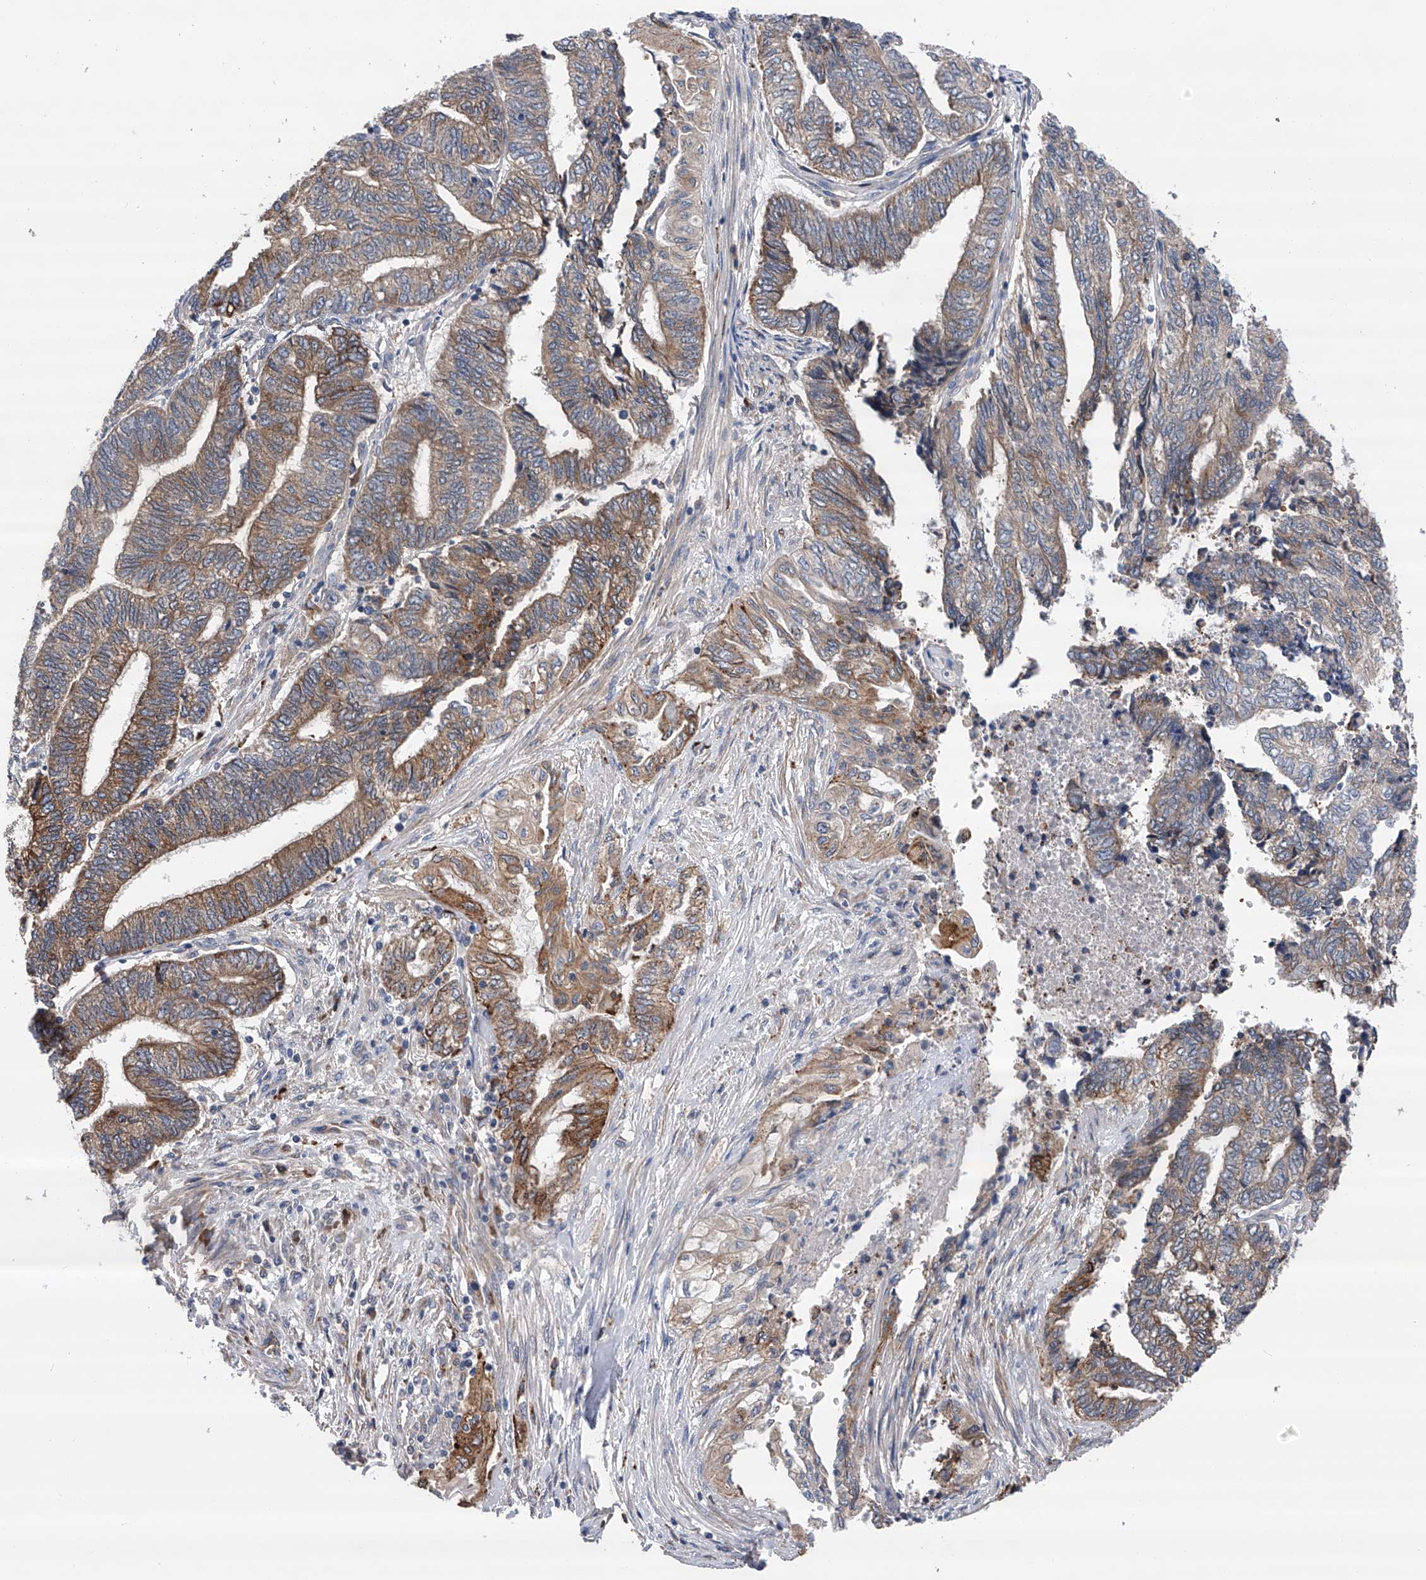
{"staining": {"intensity": "moderate", "quantity": ">75%", "location": "cytoplasmic/membranous"}, "tissue": "endometrial cancer", "cell_type": "Tumor cells", "image_type": "cancer", "snomed": [{"axis": "morphology", "description": "Adenocarcinoma, NOS"}, {"axis": "topography", "description": "Uterus"}, {"axis": "topography", "description": "Endometrium"}], "caption": "This image shows endometrial cancer (adenocarcinoma) stained with IHC to label a protein in brown. The cytoplasmic/membranous of tumor cells show moderate positivity for the protein. Nuclei are counter-stained blue.", "gene": "SPOCK1", "patient": {"sex": "female", "age": 70}}